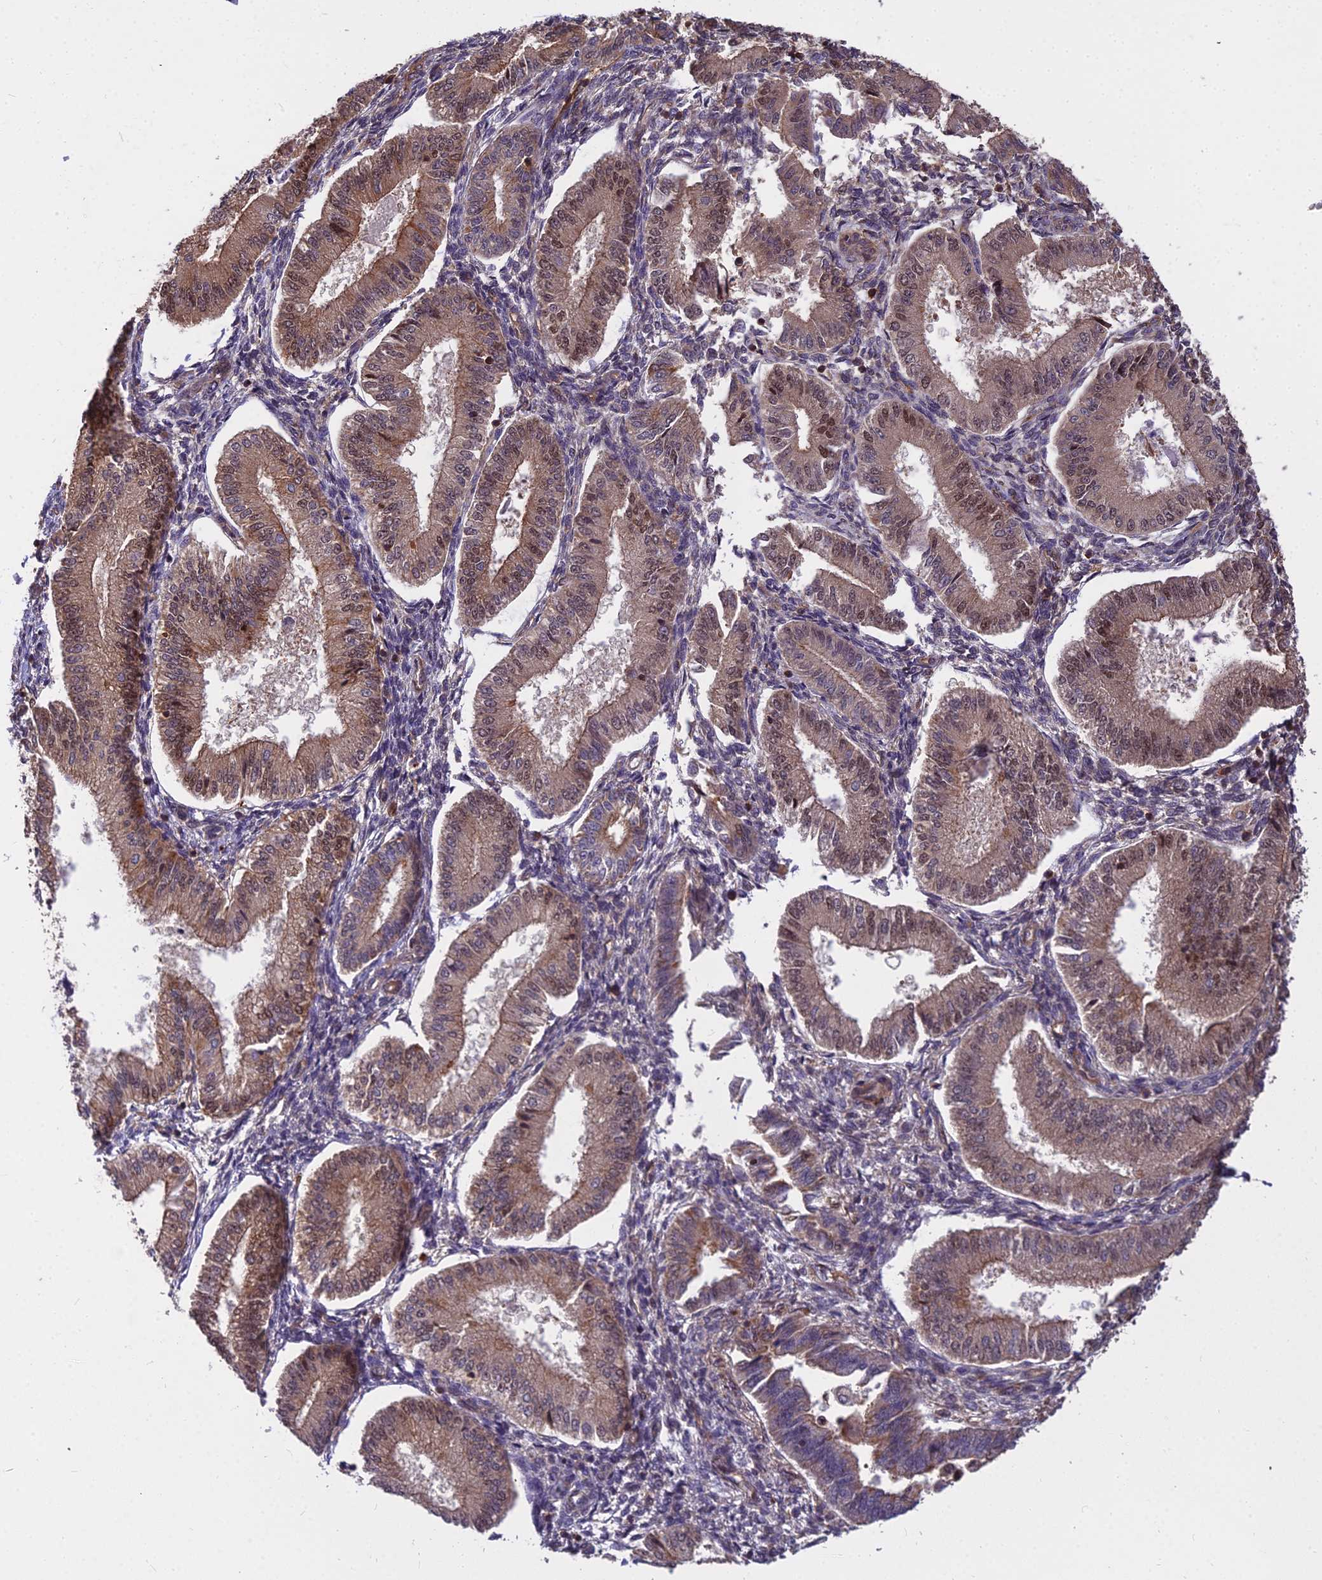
{"staining": {"intensity": "weak", "quantity": "<25%", "location": "cytoplasmic/membranous"}, "tissue": "endometrium", "cell_type": "Cells in endometrial stroma", "image_type": "normal", "snomed": [{"axis": "morphology", "description": "Normal tissue, NOS"}, {"axis": "topography", "description": "Endometrium"}], "caption": "The immunohistochemistry micrograph has no significant positivity in cells in endometrial stroma of endometrium.", "gene": "TCEA3", "patient": {"sex": "female", "age": 39}}